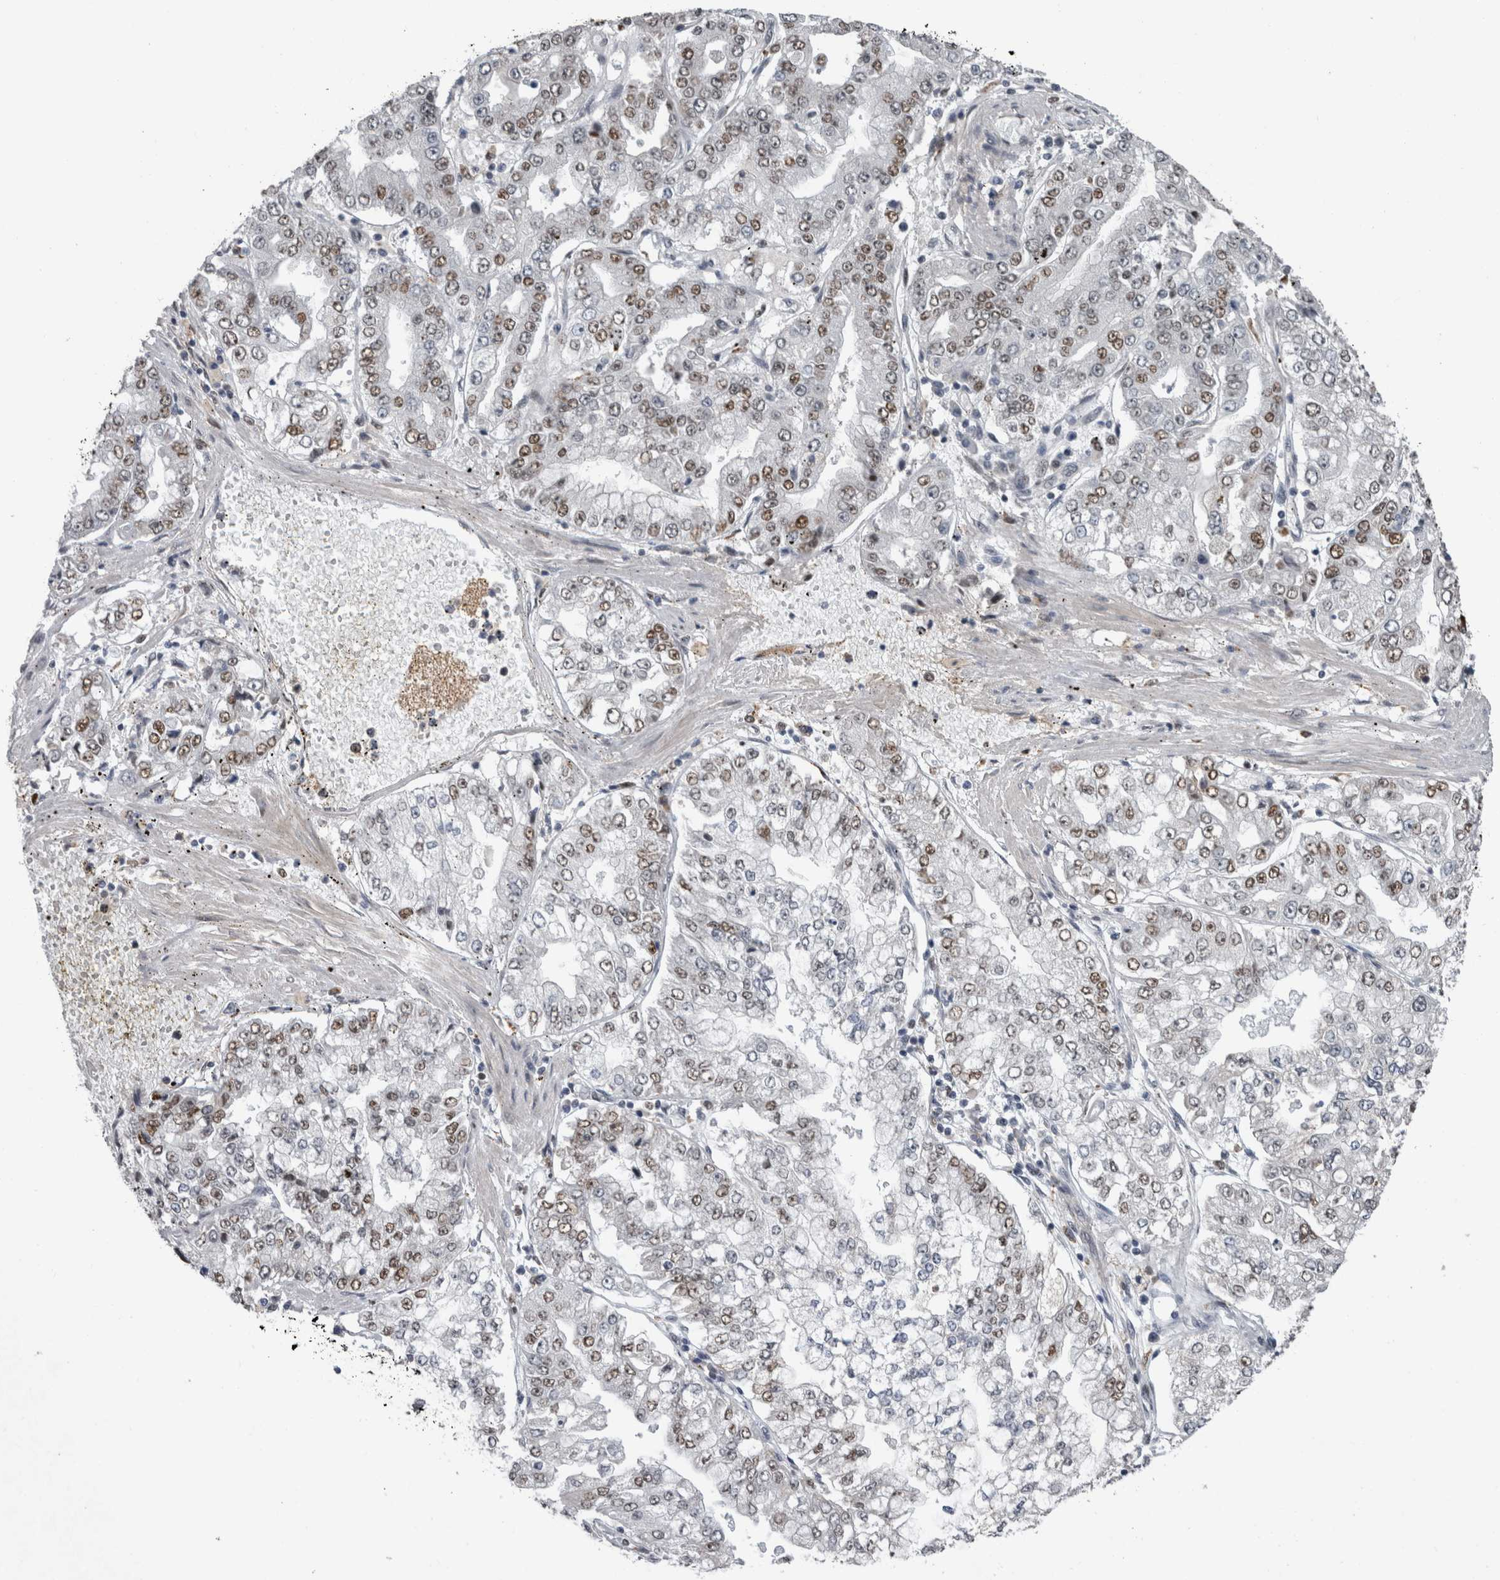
{"staining": {"intensity": "moderate", "quantity": "25%-75%", "location": "nuclear"}, "tissue": "stomach cancer", "cell_type": "Tumor cells", "image_type": "cancer", "snomed": [{"axis": "morphology", "description": "Adenocarcinoma, NOS"}, {"axis": "topography", "description": "Stomach"}], "caption": "Human stomach cancer stained with a protein marker reveals moderate staining in tumor cells.", "gene": "POLD2", "patient": {"sex": "male", "age": 76}}